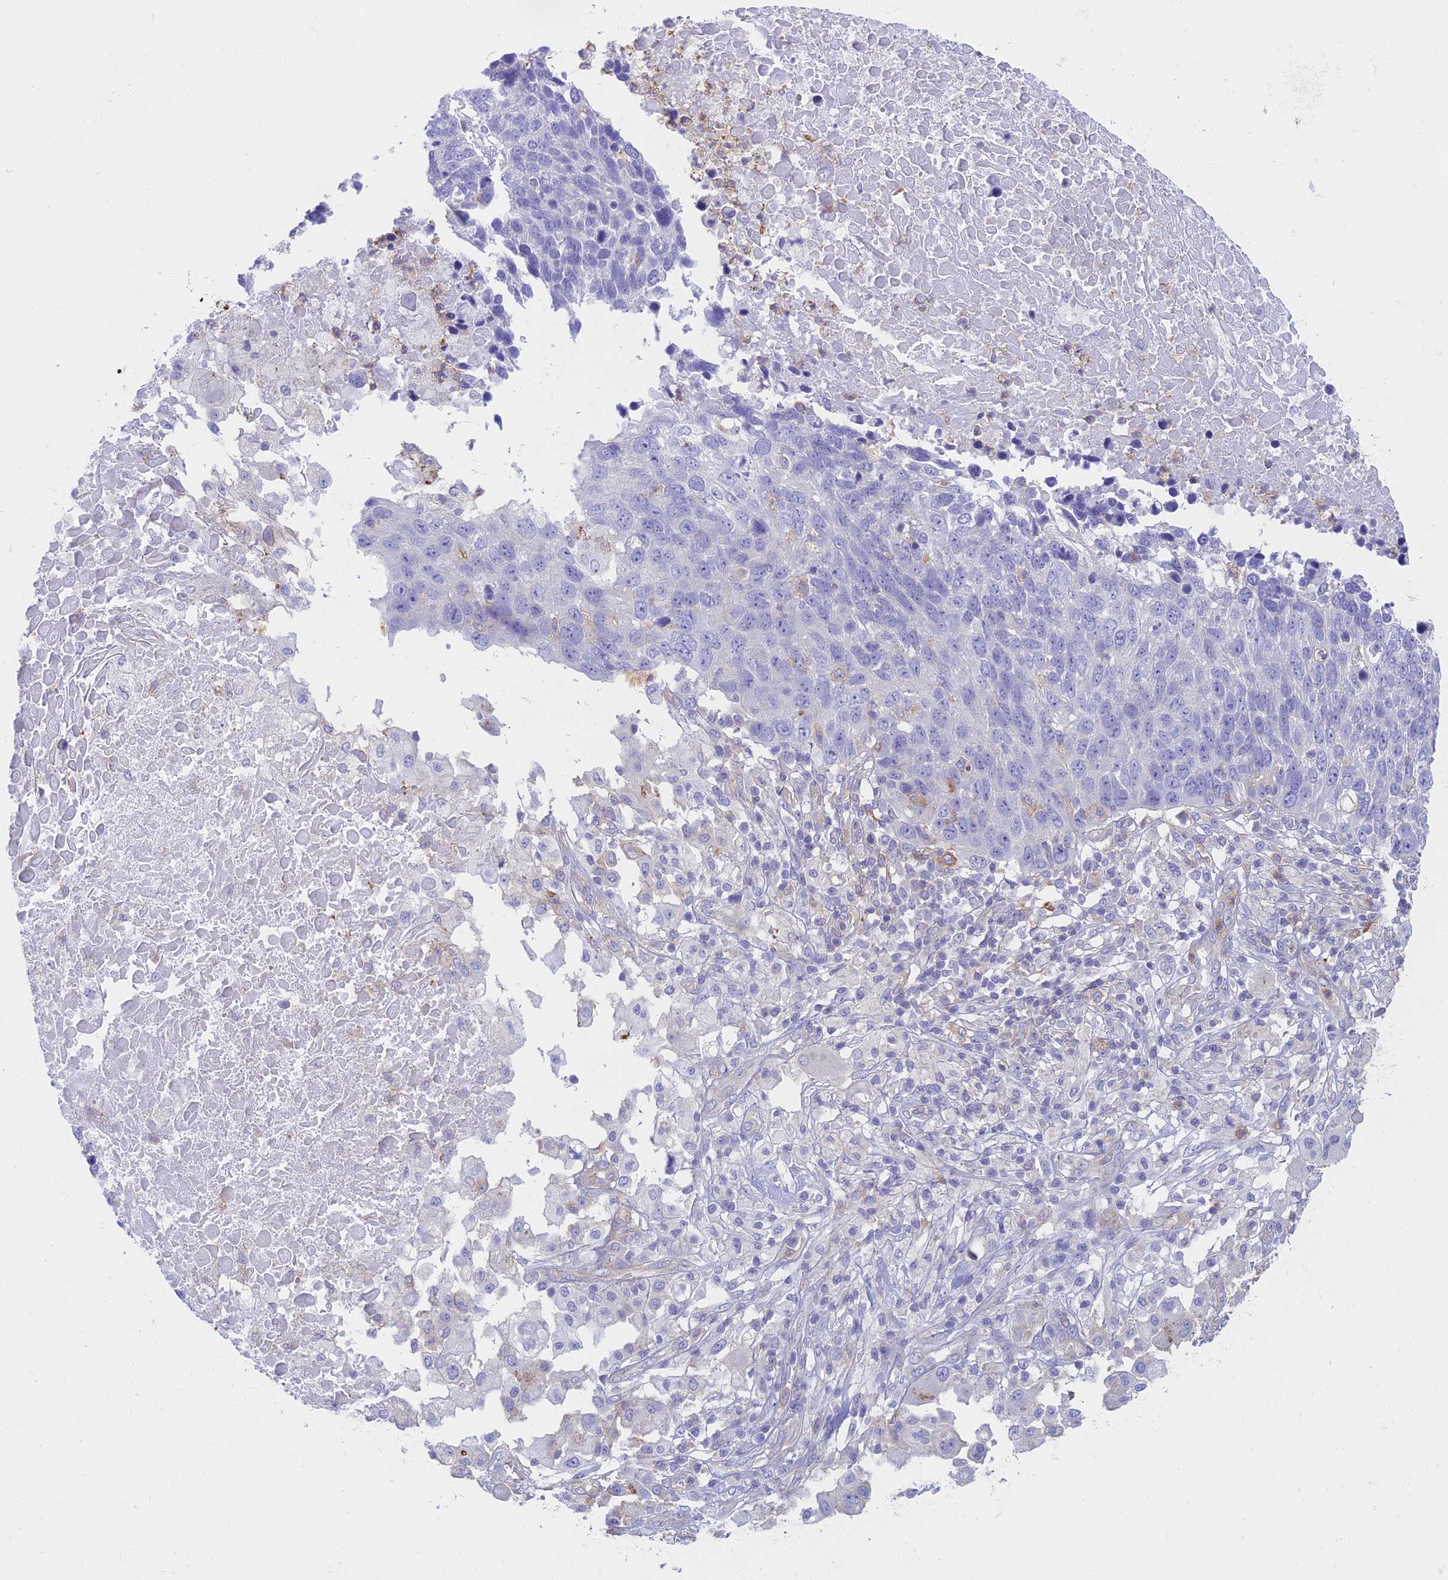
{"staining": {"intensity": "negative", "quantity": "none", "location": "none"}, "tissue": "lung cancer", "cell_type": "Tumor cells", "image_type": "cancer", "snomed": [{"axis": "morphology", "description": "Normal tissue, NOS"}, {"axis": "morphology", "description": "Squamous cell carcinoma, NOS"}, {"axis": "topography", "description": "Lymph node"}, {"axis": "topography", "description": "Lung"}], "caption": "Lung cancer stained for a protein using immunohistochemistry (IHC) demonstrates no staining tumor cells.", "gene": "STRN4", "patient": {"sex": "male", "age": 66}}